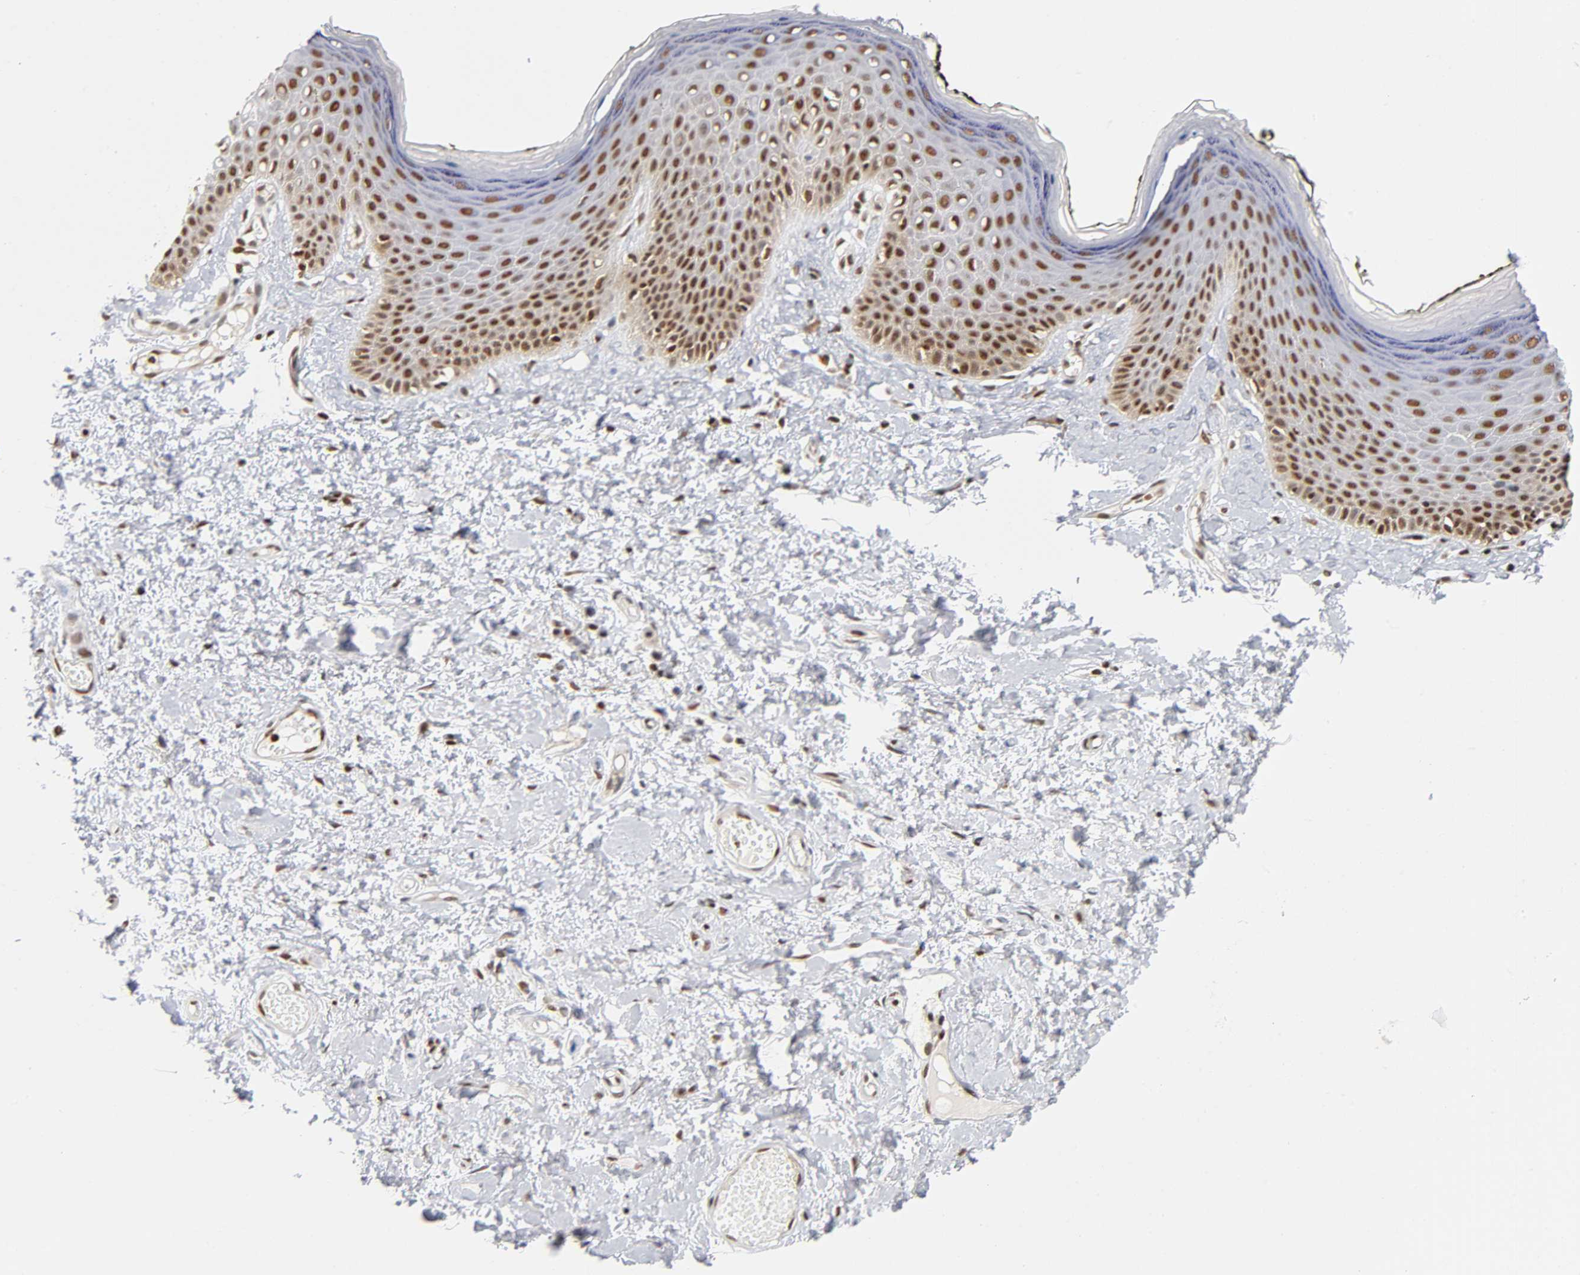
{"staining": {"intensity": "strong", "quantity": ">75%", "location": "nuclear"}, "tissue": "skin", "cell_type": "Epidermal cells", "image_type": "normal", "snomed": [{"axis": "morphology", "description": "Normal tissue, NOS"}, {"axis": "morphology", "description": "Inflammation, NOS"}, {"axis": "topography", "description": "Vulva"}], "caption": "A high amount of strong nuclear staining is seen in about >75% of epidermal cells in normal skin.", "gene": "ILKAP", "patient": {"sex": "female", "age": 84}}